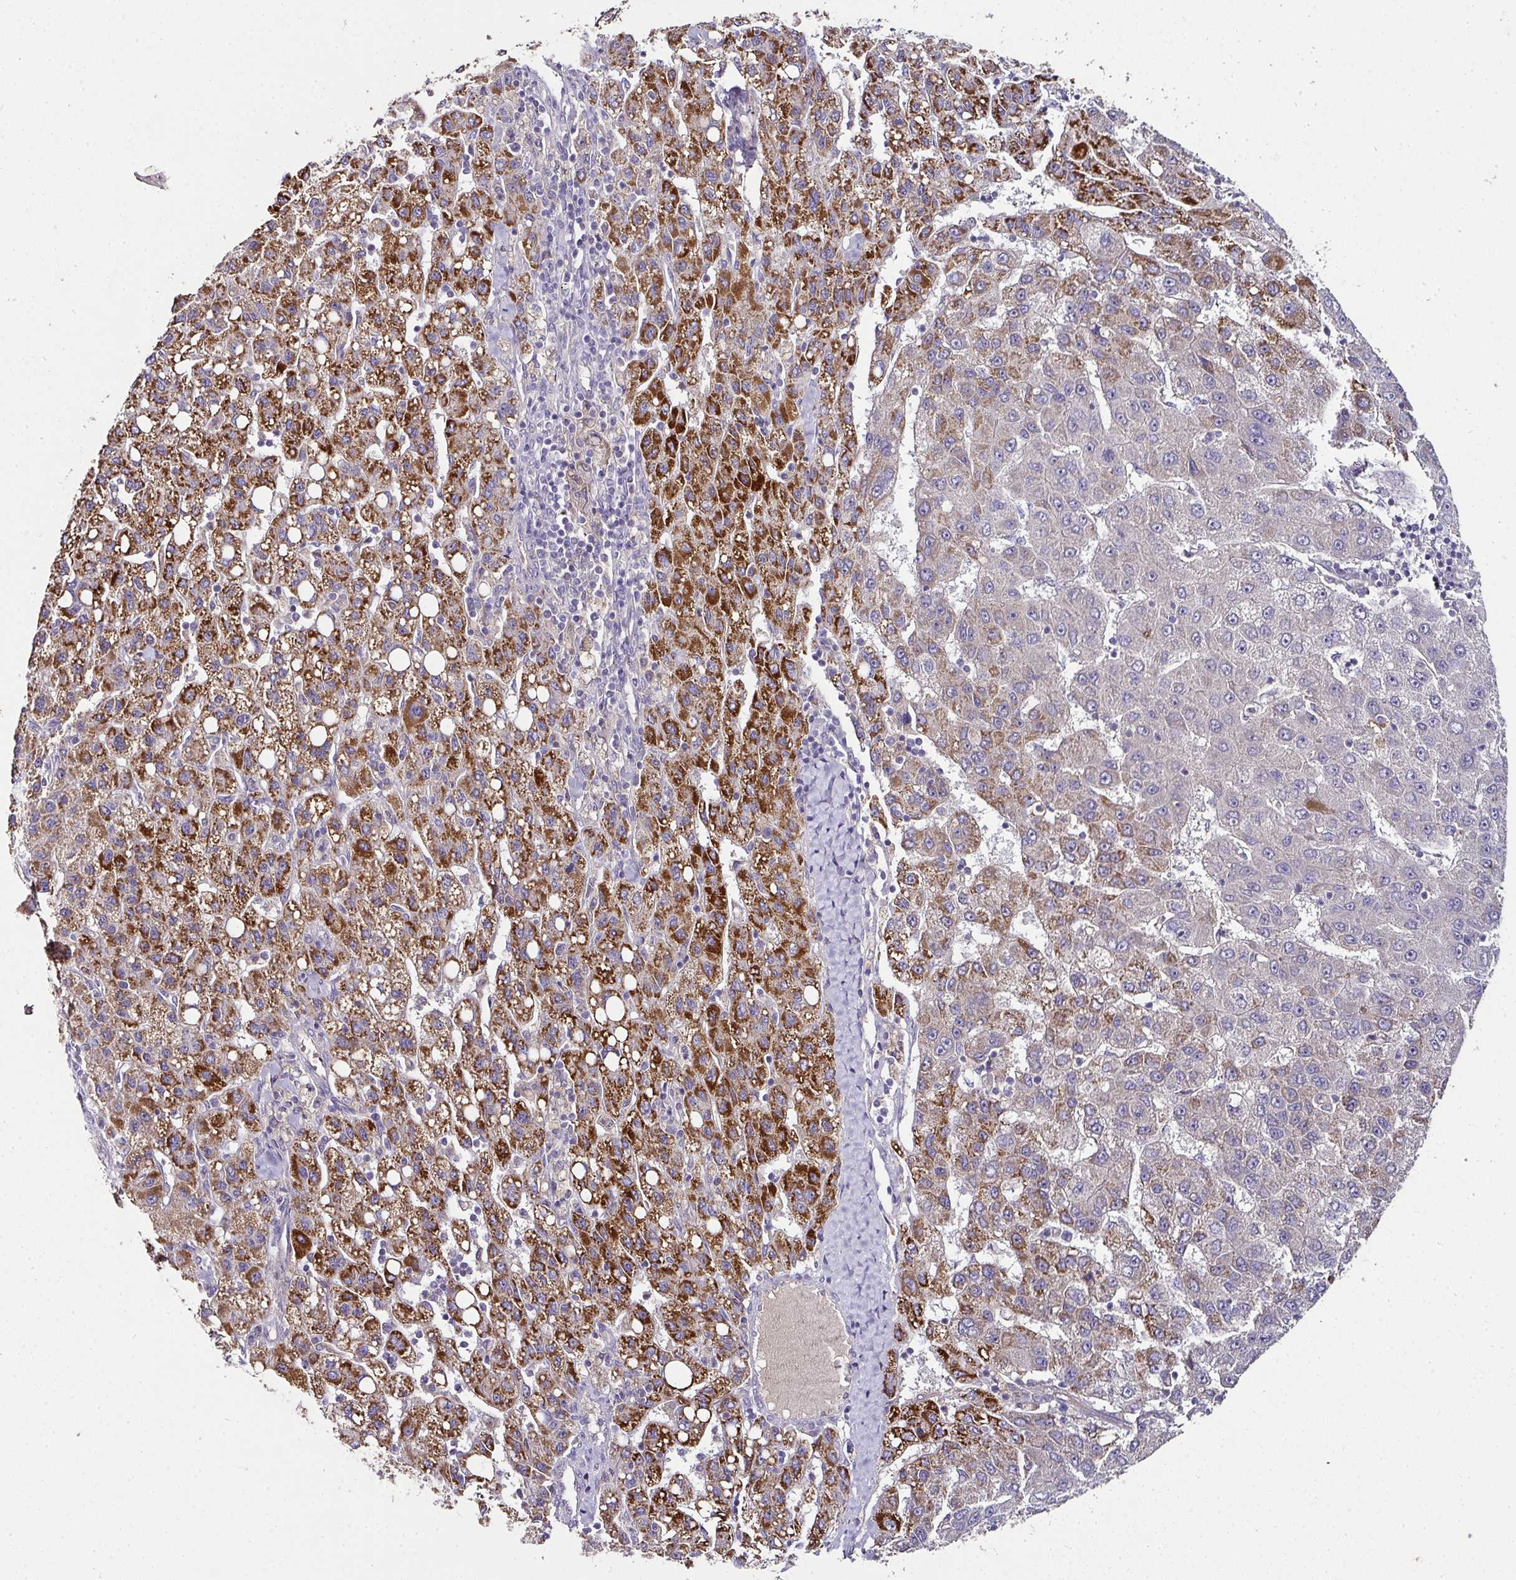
{"staining": {"intensity": "strong", "quantity": "25%-75%", "location": "cytoplasmic/membranous"}, "tissue": "liver cancer", "cell_type": "Tumor cells", "image_type": "cancer", "snomed": [{"axis": "morphology", "description": "Carcinoma, Hepatocellular, NOS"}, {"axis": "topography", "description": "Liver"}], "caption": "Strong cytoplasmic/membranous staining is identified in about 25%-75% of tumor cells in liver cancer (hepatocellular carcinoma). Ihc stains the protein in brown and the nuclei are stained blue.", "gene": "SKIC2", "patient": {"sex": "female", "age": 82}}